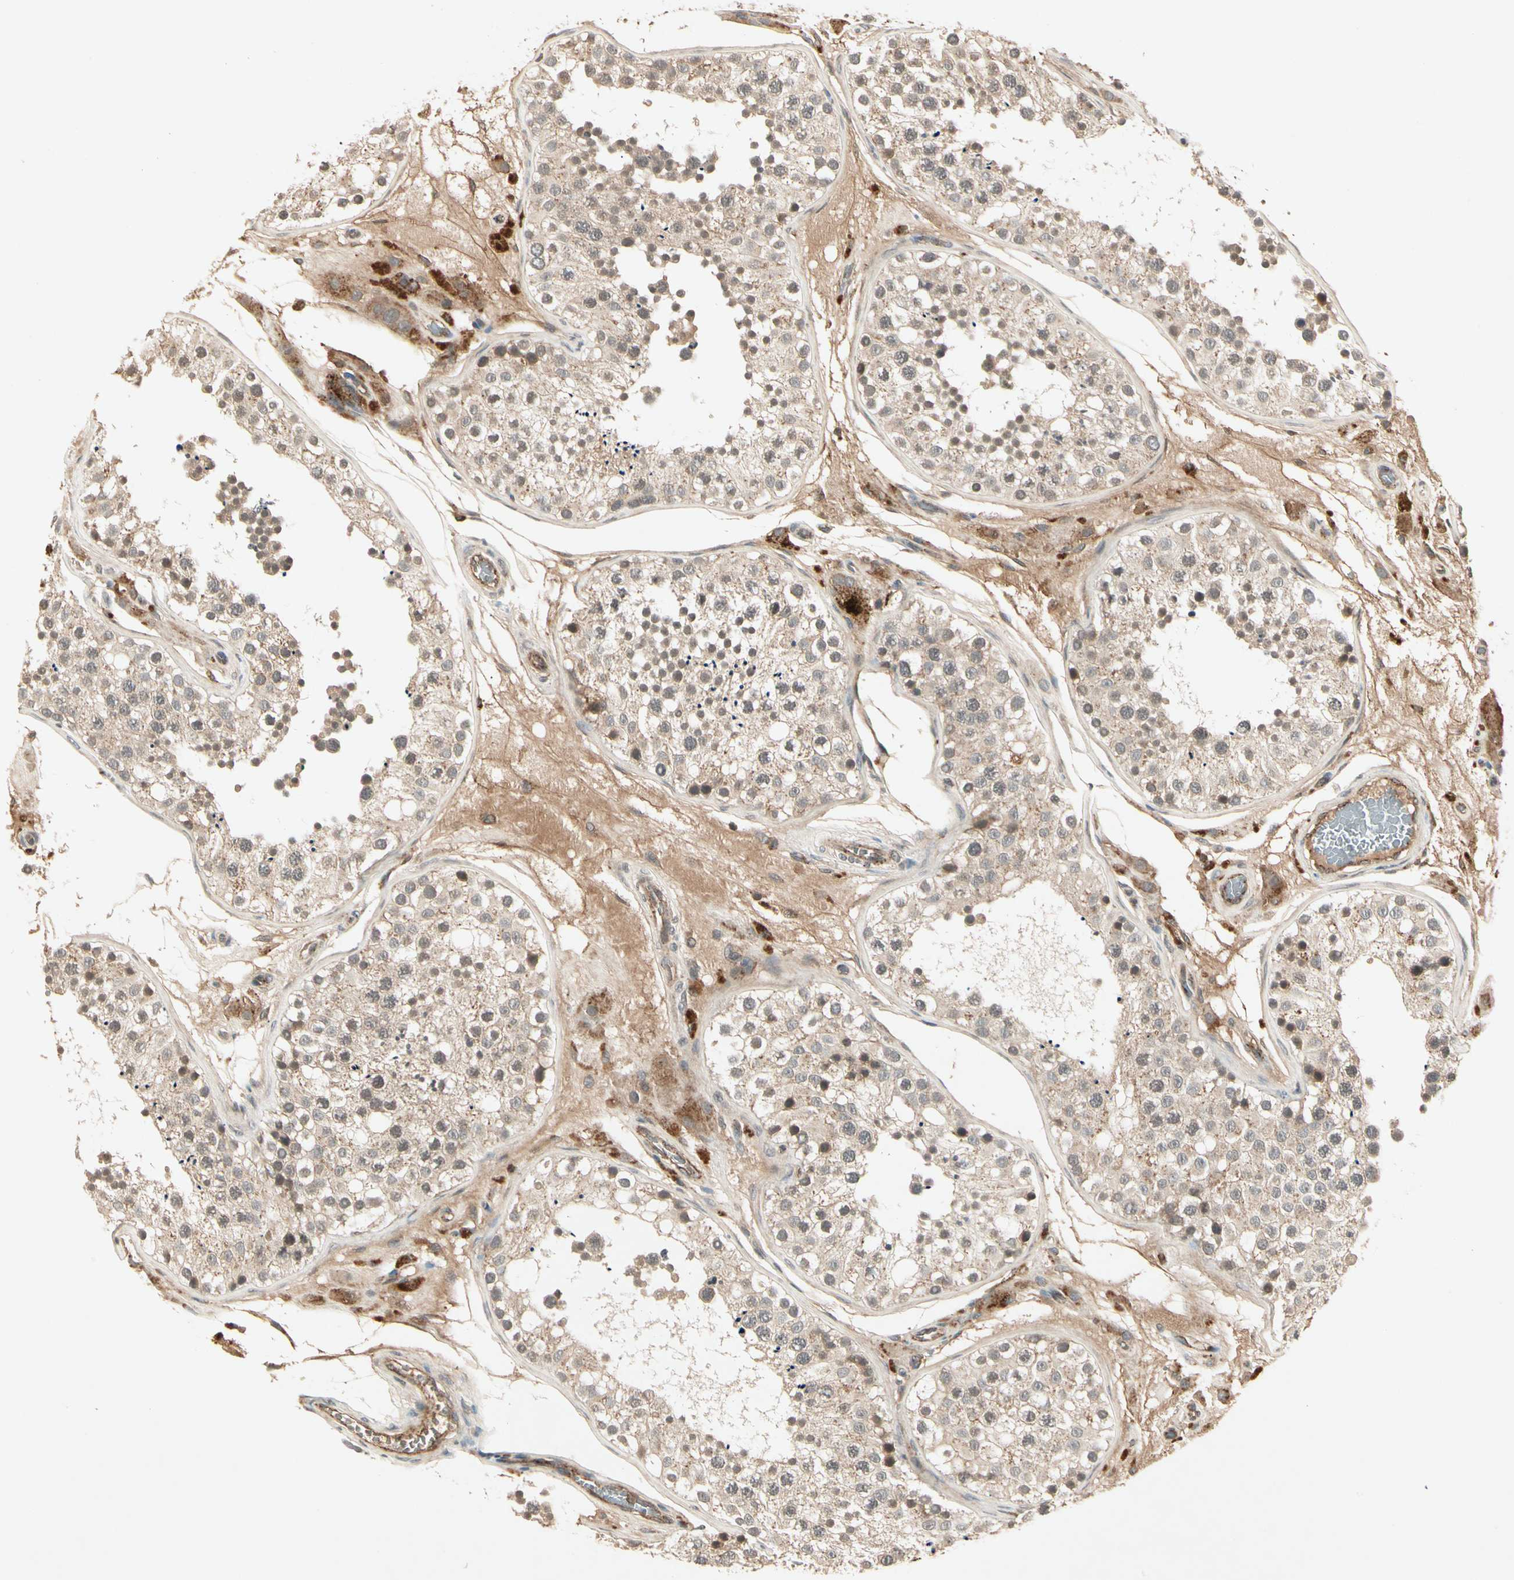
{"staining": {"intensity": "weak", "quantity": "25%-75%", "location": "cytoplasmic/membranous,nuclear"}, "tissue": "testis", "cell_type": "Cells in seminiferous ducts", "image_type": "normal", "snomed": [{"axis": "morphology", "description": "Normal tissue, NOS"}, {"axis": "topography", "description": "Testis"}], "caption": "Protein analysis of benign testis shows weak cytoplasmic/membranous,nuclear expression in about 25%-75% of cells in seminiferous ducts. The staining was performed using DAB, with brown indicating positive protein expression. Nuclei are stained blue with hematoxylin.", "gene": "FLOT1", "patient": {"sex": "male", "age": 26}}